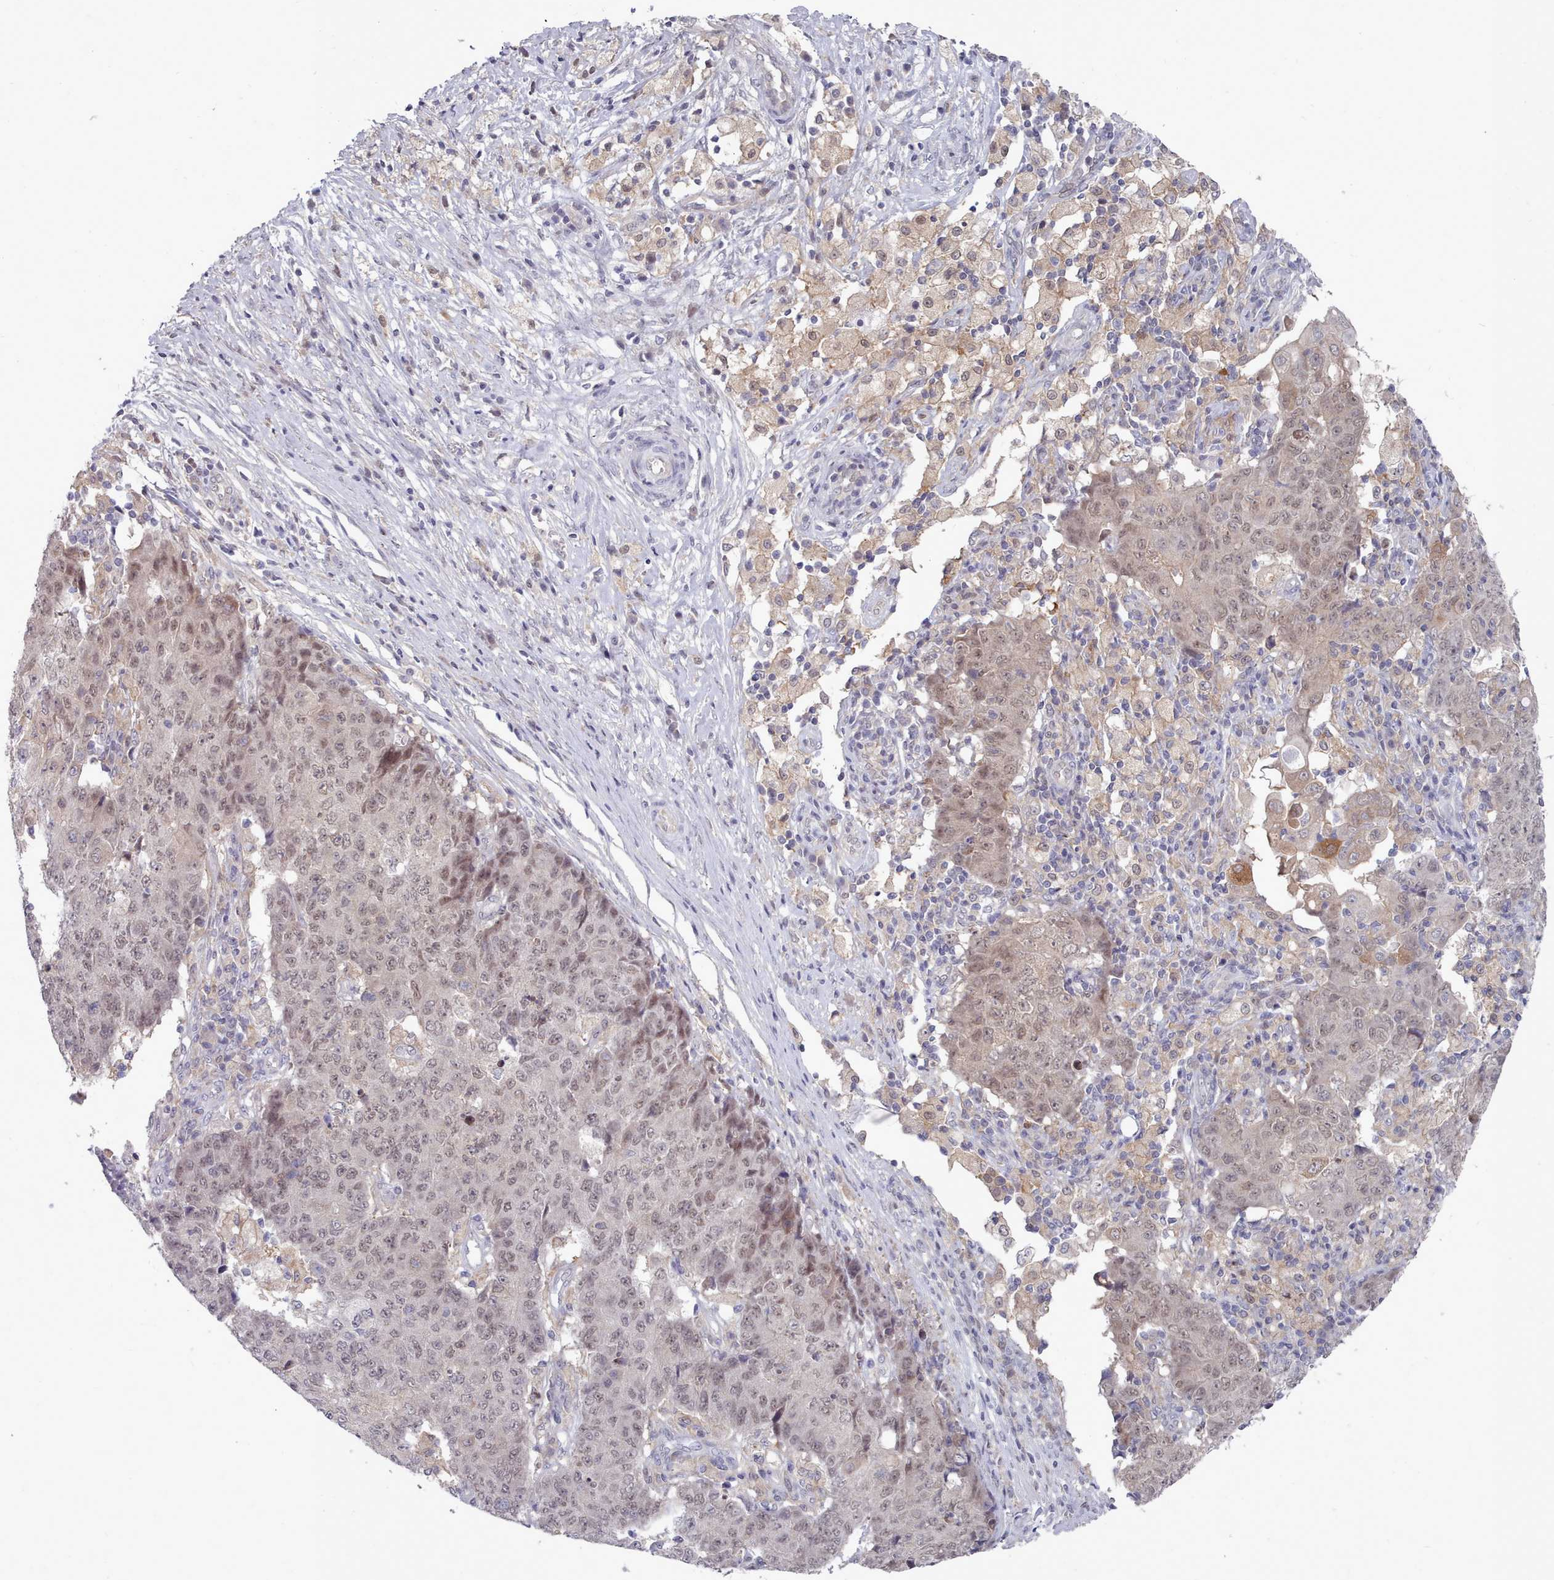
{"staining": {"intensity": "weak", "quantity": ">75%", "location": "nuclear"}, "tissue": "ovarian cancer", "cell_type": "Tumor cells", "image_type": "cancer", "snomed": [{"axis": "morphology", "description": "Carcinoma, endometroid"}, {"axis": "topography", "description": "Ovary"}], "caption": "This is a photomicrograph of immunohistochemistry (IHC) staining of endometroid carcinoma (ovarian), which shows weak positivity in the nuclear of tumor cells.", "gene": "GINS1", "patient": {"sex": "female", "age": 42}}